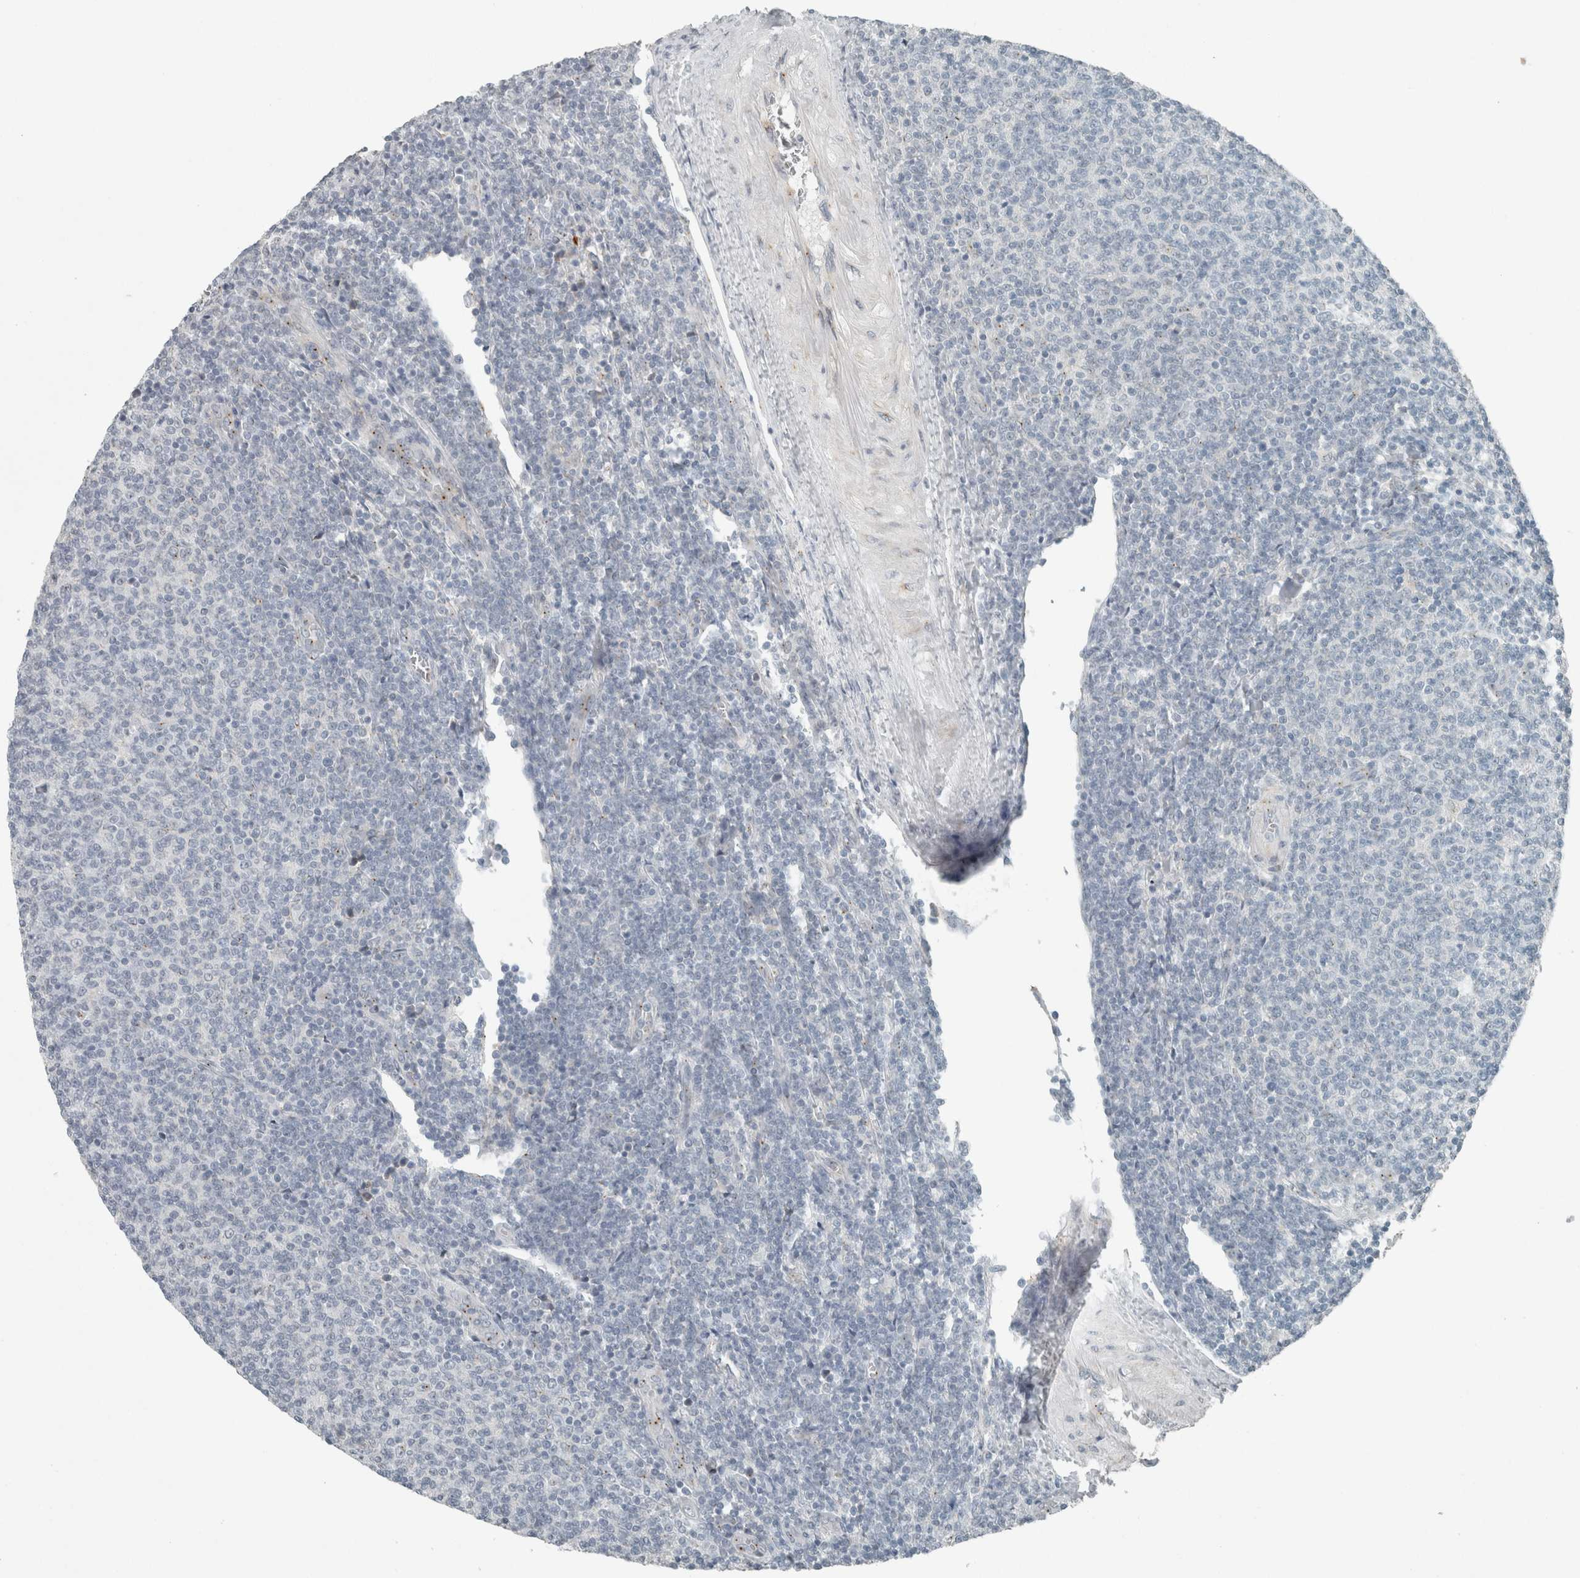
{"staining": {"intensity": "negative", "quantity": "none", "location": "none"}, "tissue": "lymphoma", "cell_type": "Tumor cells", "image_type": "cancer", "snomed": [{"axis": "morphology", "description": "Malignant lymphoma, non-Hodgkin's type, Low grade"}, {"axis": "topography", "description": "Lymph node"}], "caption": "Tumor cells show no significant protein staining in low-grade malignant lymphoma, non-Hodgkin's type.", "gene": "KIF1C", "patient": {"sex": "male", "age": 66}}